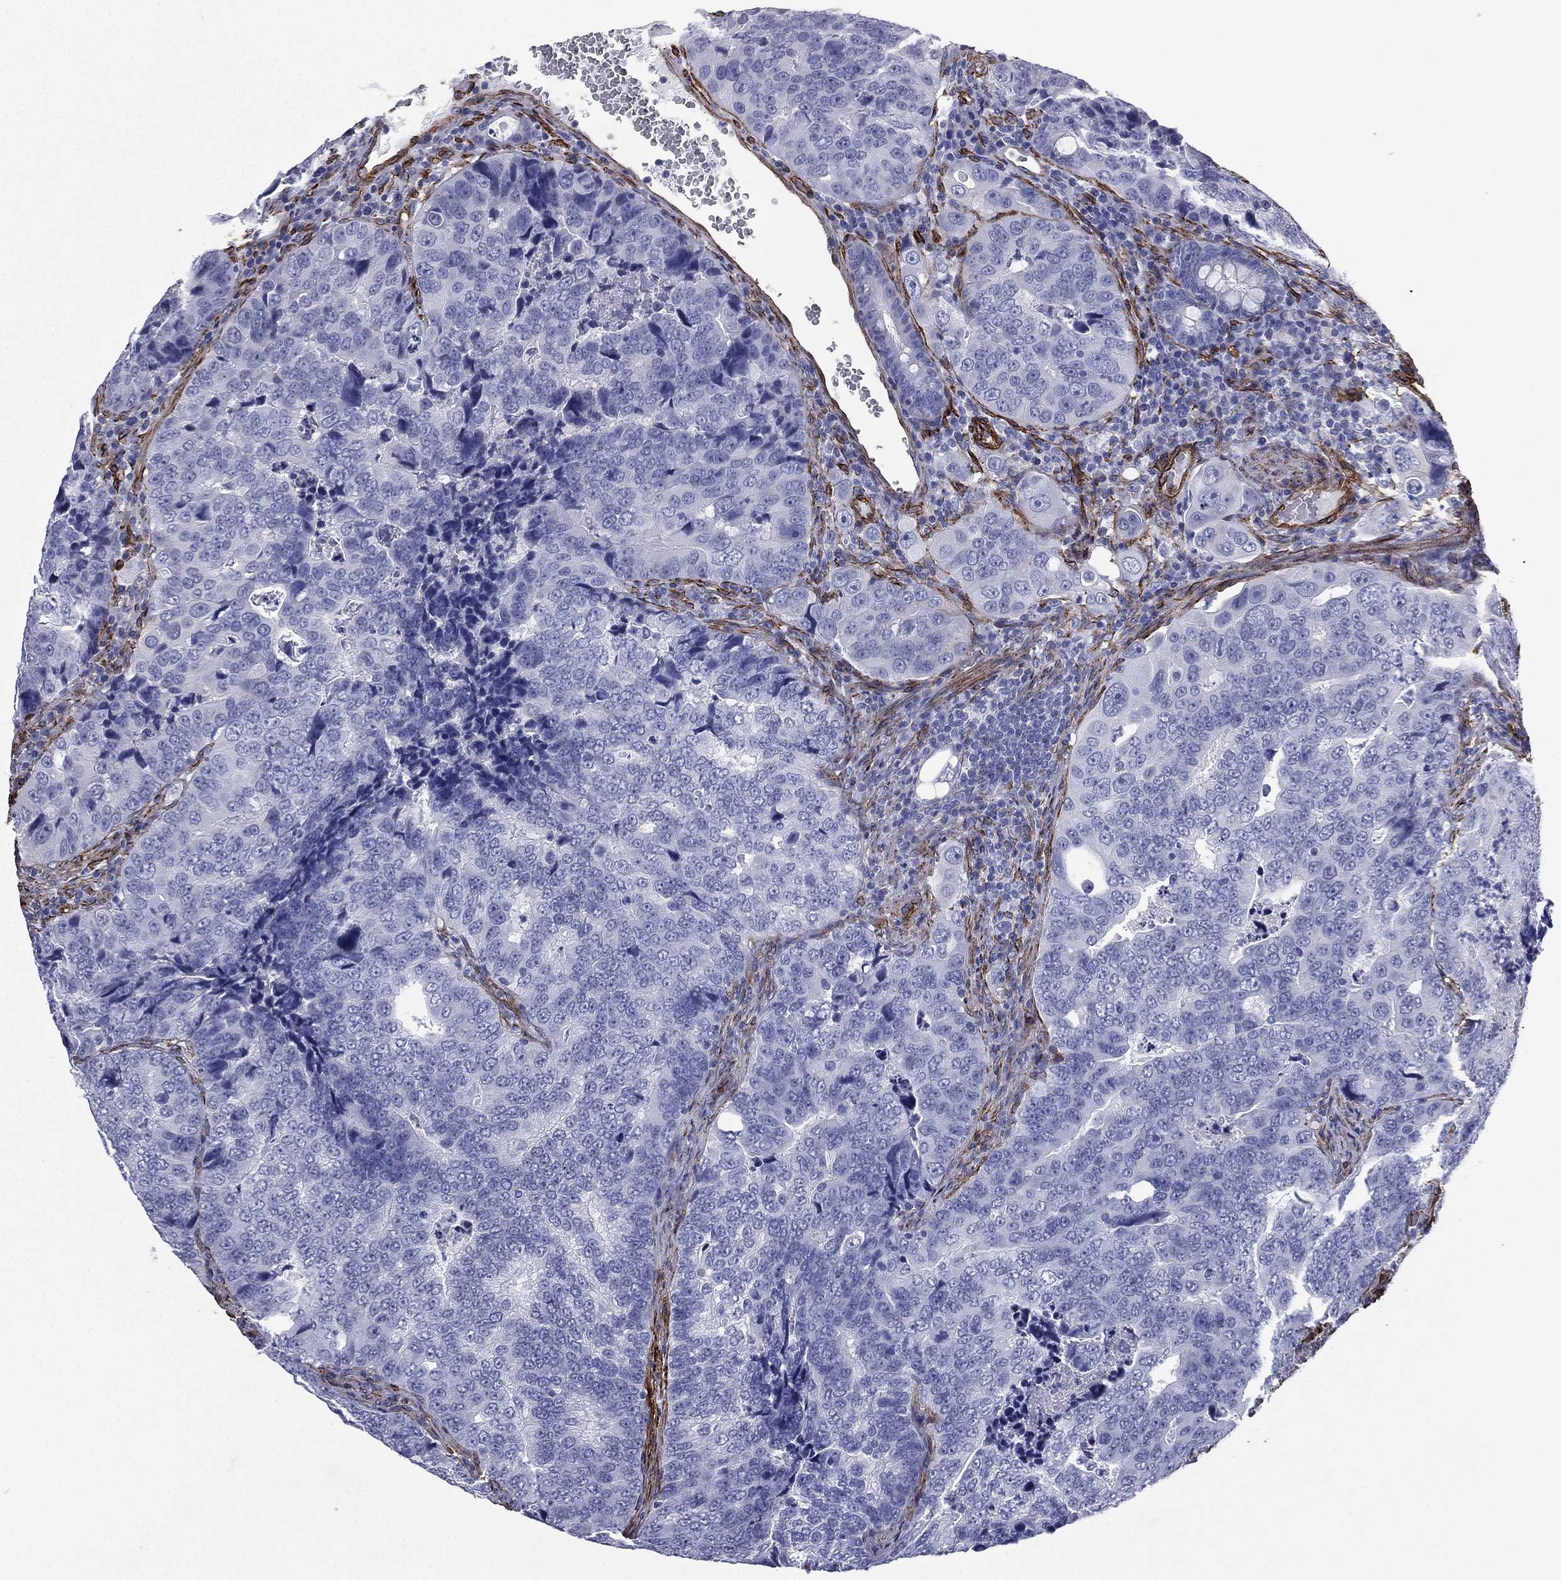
{"staining": {"intensity": "negative", "quantity": "none", "location": "none"}, "tissue": "colorectal cancer", "cell_type": "Tumor cells", "image_type": "cancer", "snomed": [{"axis": "morphology", "description": "Adenocarcinoma, NOS"}, {"axis": "topography", "description": "Colon"}], "caption": "Histopathology image shows no protein expression in tumor cells of colorectal cancer (adenocarcinoma) tissue.", "gene": "CAVIN3", "patient": {"sex": "female", "age": 72}}